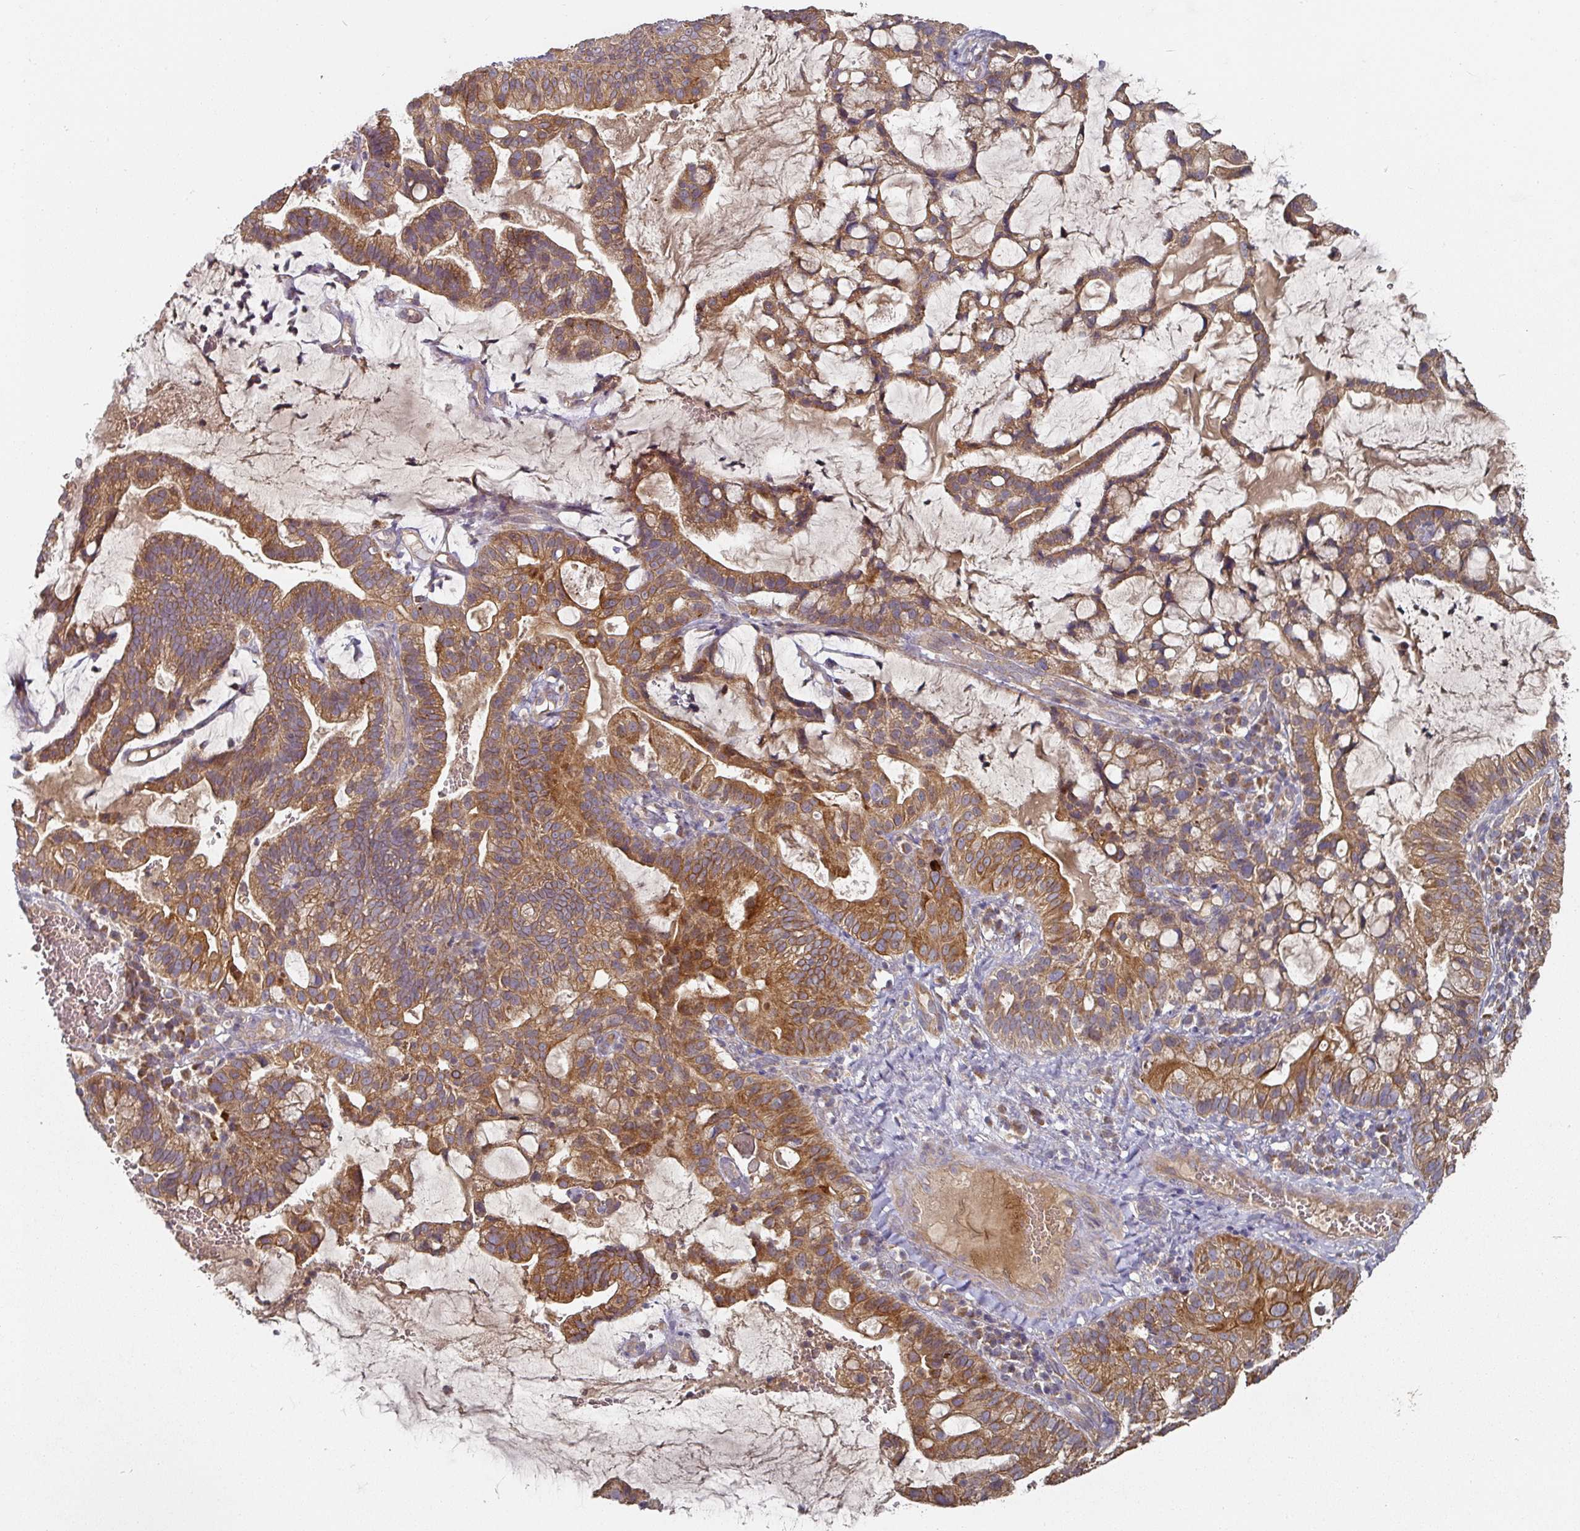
{"staining": {"intensity": "moderate", "quantity": ">75%", "location": "cytoplasmic/membranous"}, "tissue": "cervical cancer", "cell_type": "Tumor cells", "image_type": "cancer", "snomed": [{"axis": "morphology", "description": "Adenocarcinoma, NOS"}, {"axis": "topography", "description": "Cervix"}], "caption": "Tumor cells display medium levels of moderate cytoplasmic/membranous expression in approximately >75% of cells in cervical cancer.", "gene": "DNAJC7", "patient": {"sex": "female", "age": 41}}